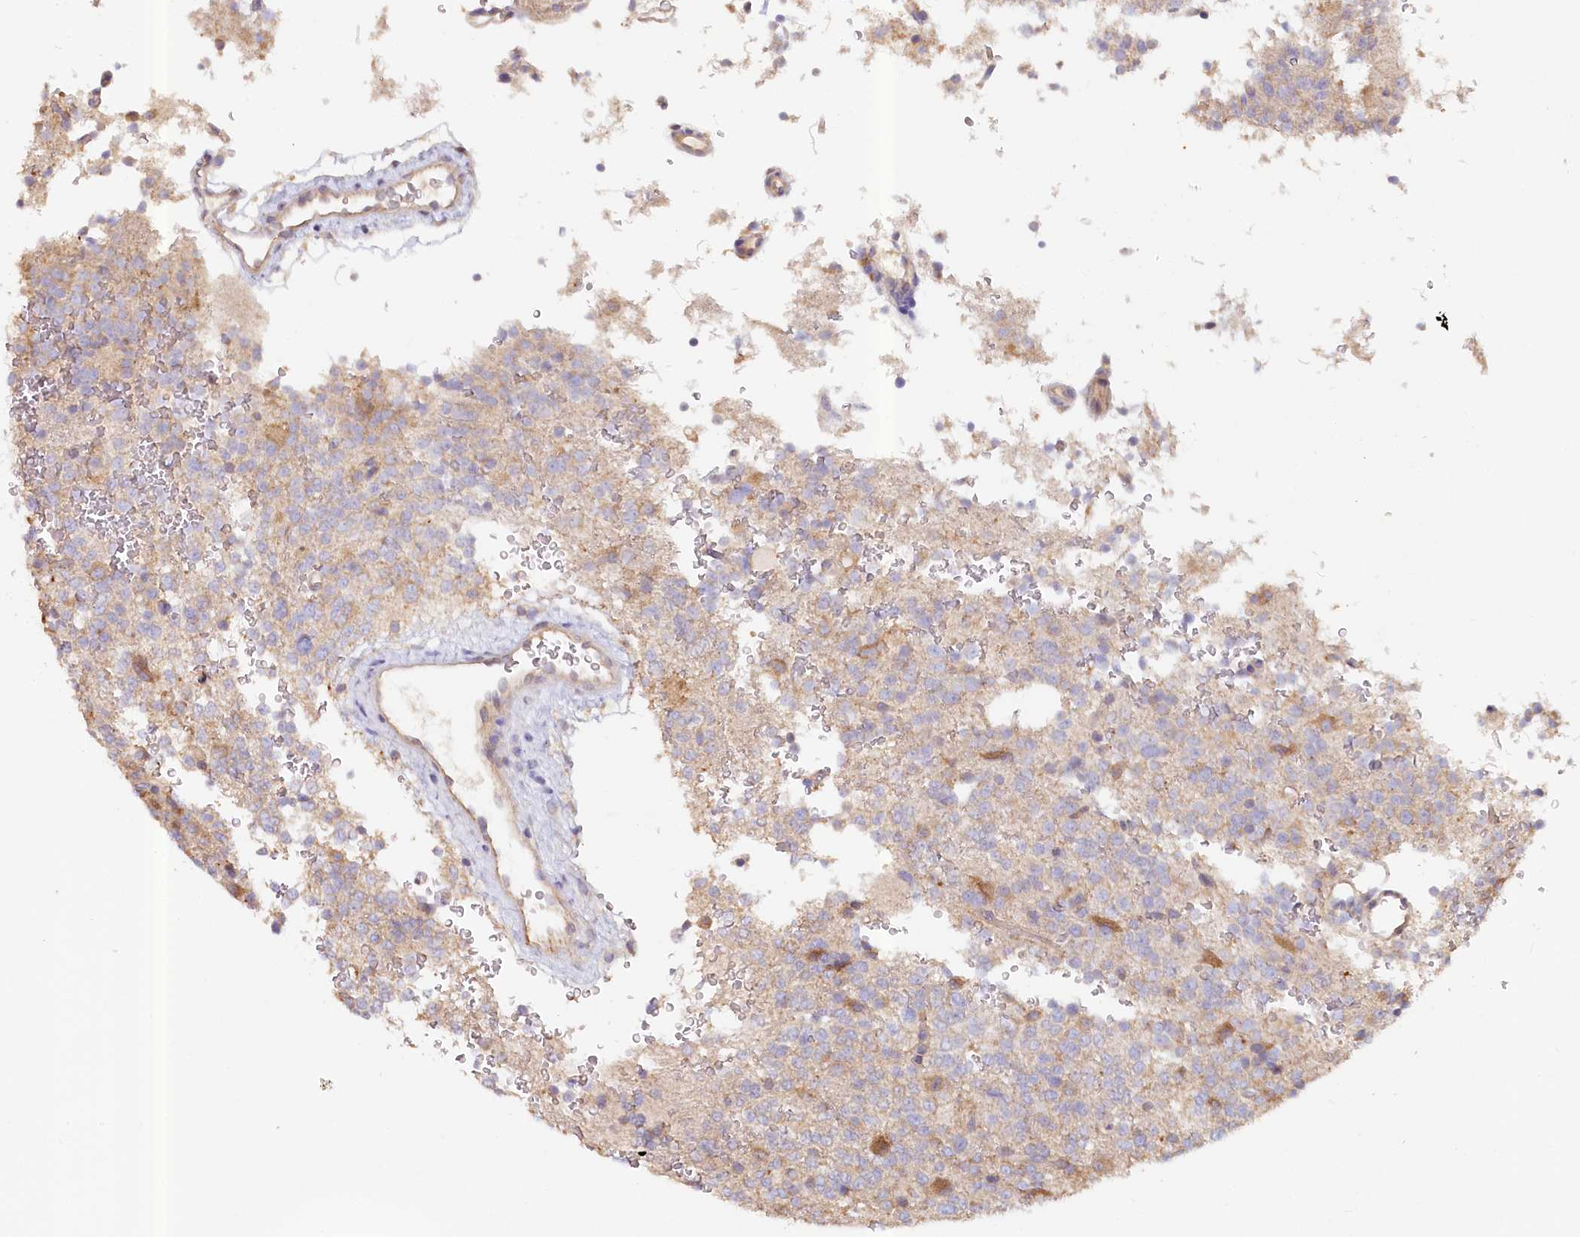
{"staining": {"intensity": "weak", "quantity": "<25%", "location": "cytoplasmic/membranous"}, "tissue": "glioma", "cell_type": "Tumor cells", "image_type": "cancer", "snomed": [{"axis": "morphology", "description": "Glioma, malignant, High grade"}, {"axis": "topography", "description": "Brain"}], "caption": "Micrograph shows no protein positivity in tumor cells of malignant glioma (high-grade) tissue.", "gene": "PAIP2", "patient": {"sex": "female", "age": 62}}